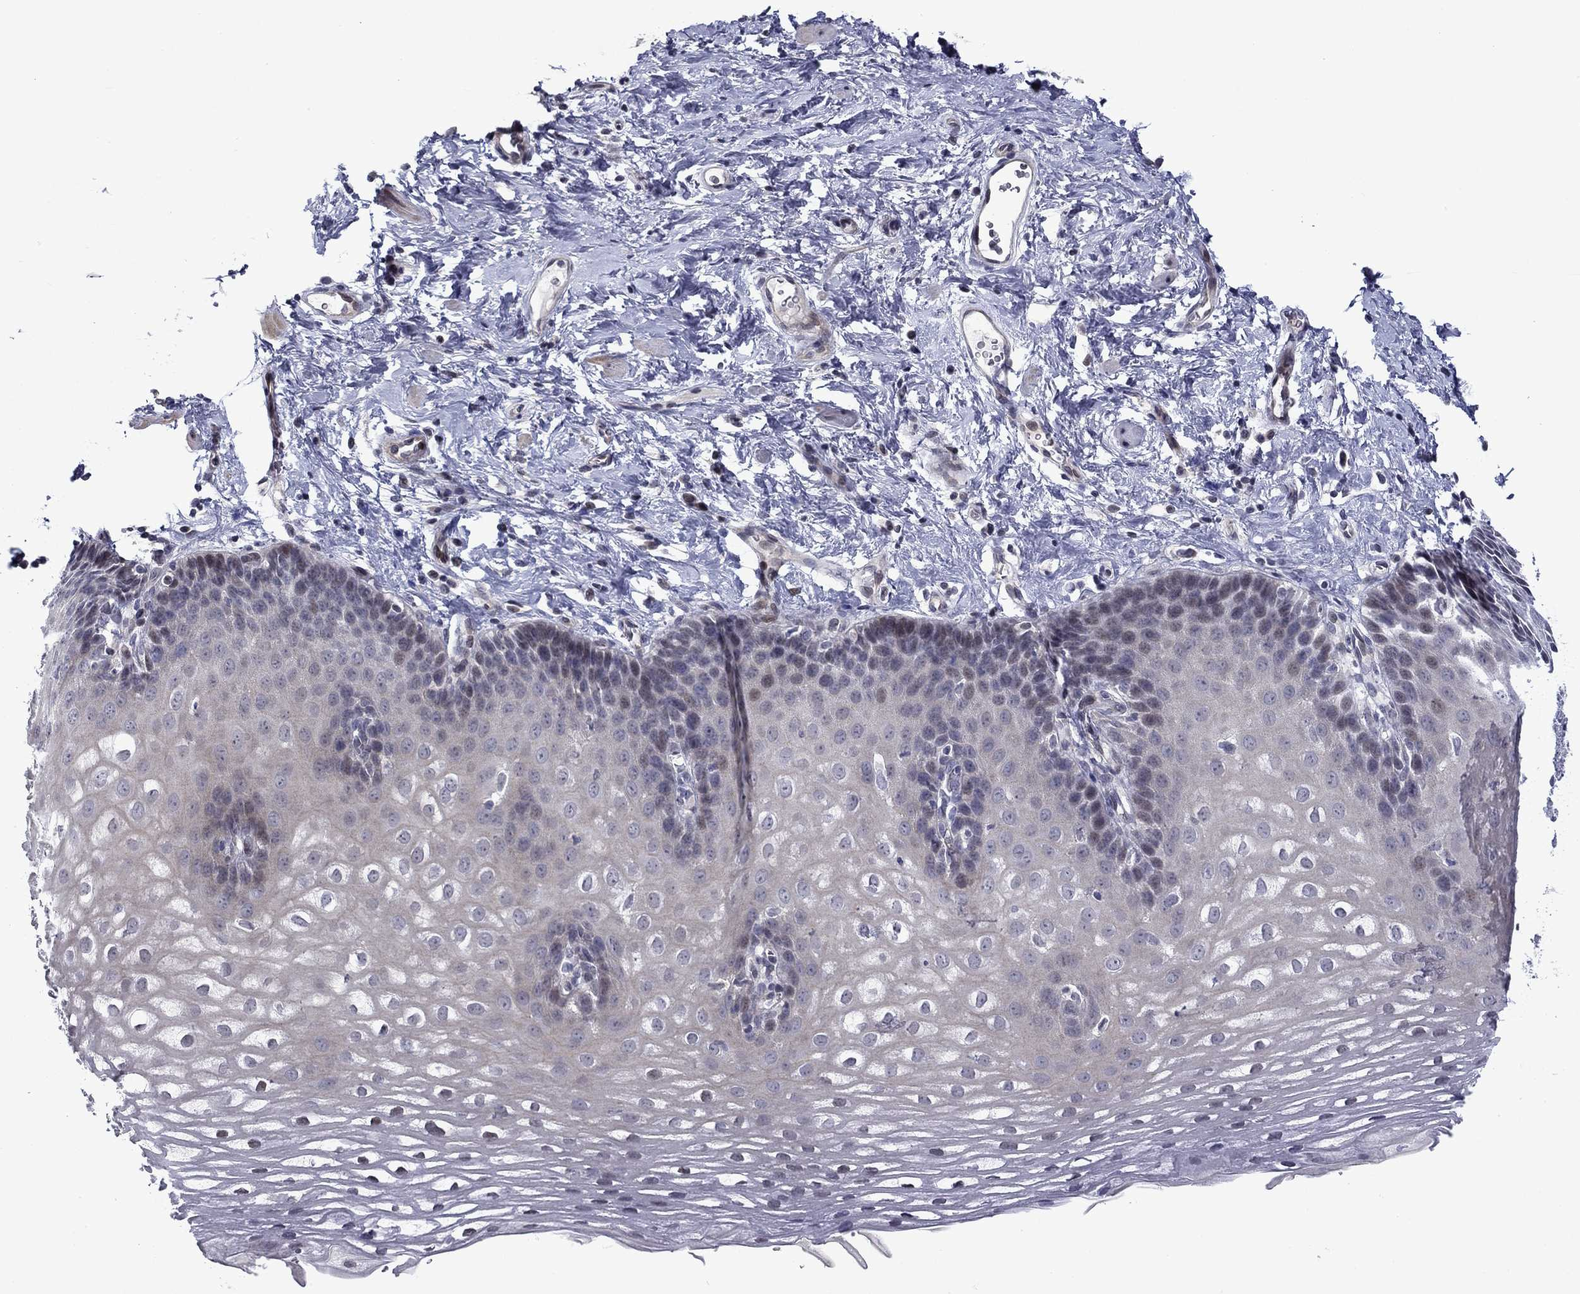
{"staining": {"intensity": "negative", "quantity": "none", "location": "none"}, "tissue": "esophagus", "cell_type": "Squamous epithelial cells", "image_type": "normal", "snomed": [{"axis": "morphology", "description": "Normal tissue, NOS"}, {"axis": "topography", "description": "Esophagus"}], "caption": "Immunohistochemical staining of unremarkable human esophagus demonstrates no significant staining in squamous epithelial cells. The staining was performed using DAB to visualize the protein expression in brown, while the nuclei were stained in blue with hematoxylin (Magnification: 20x).", "gene": "B3GAT1", "patient": {"sex": "male", "age": 64}}